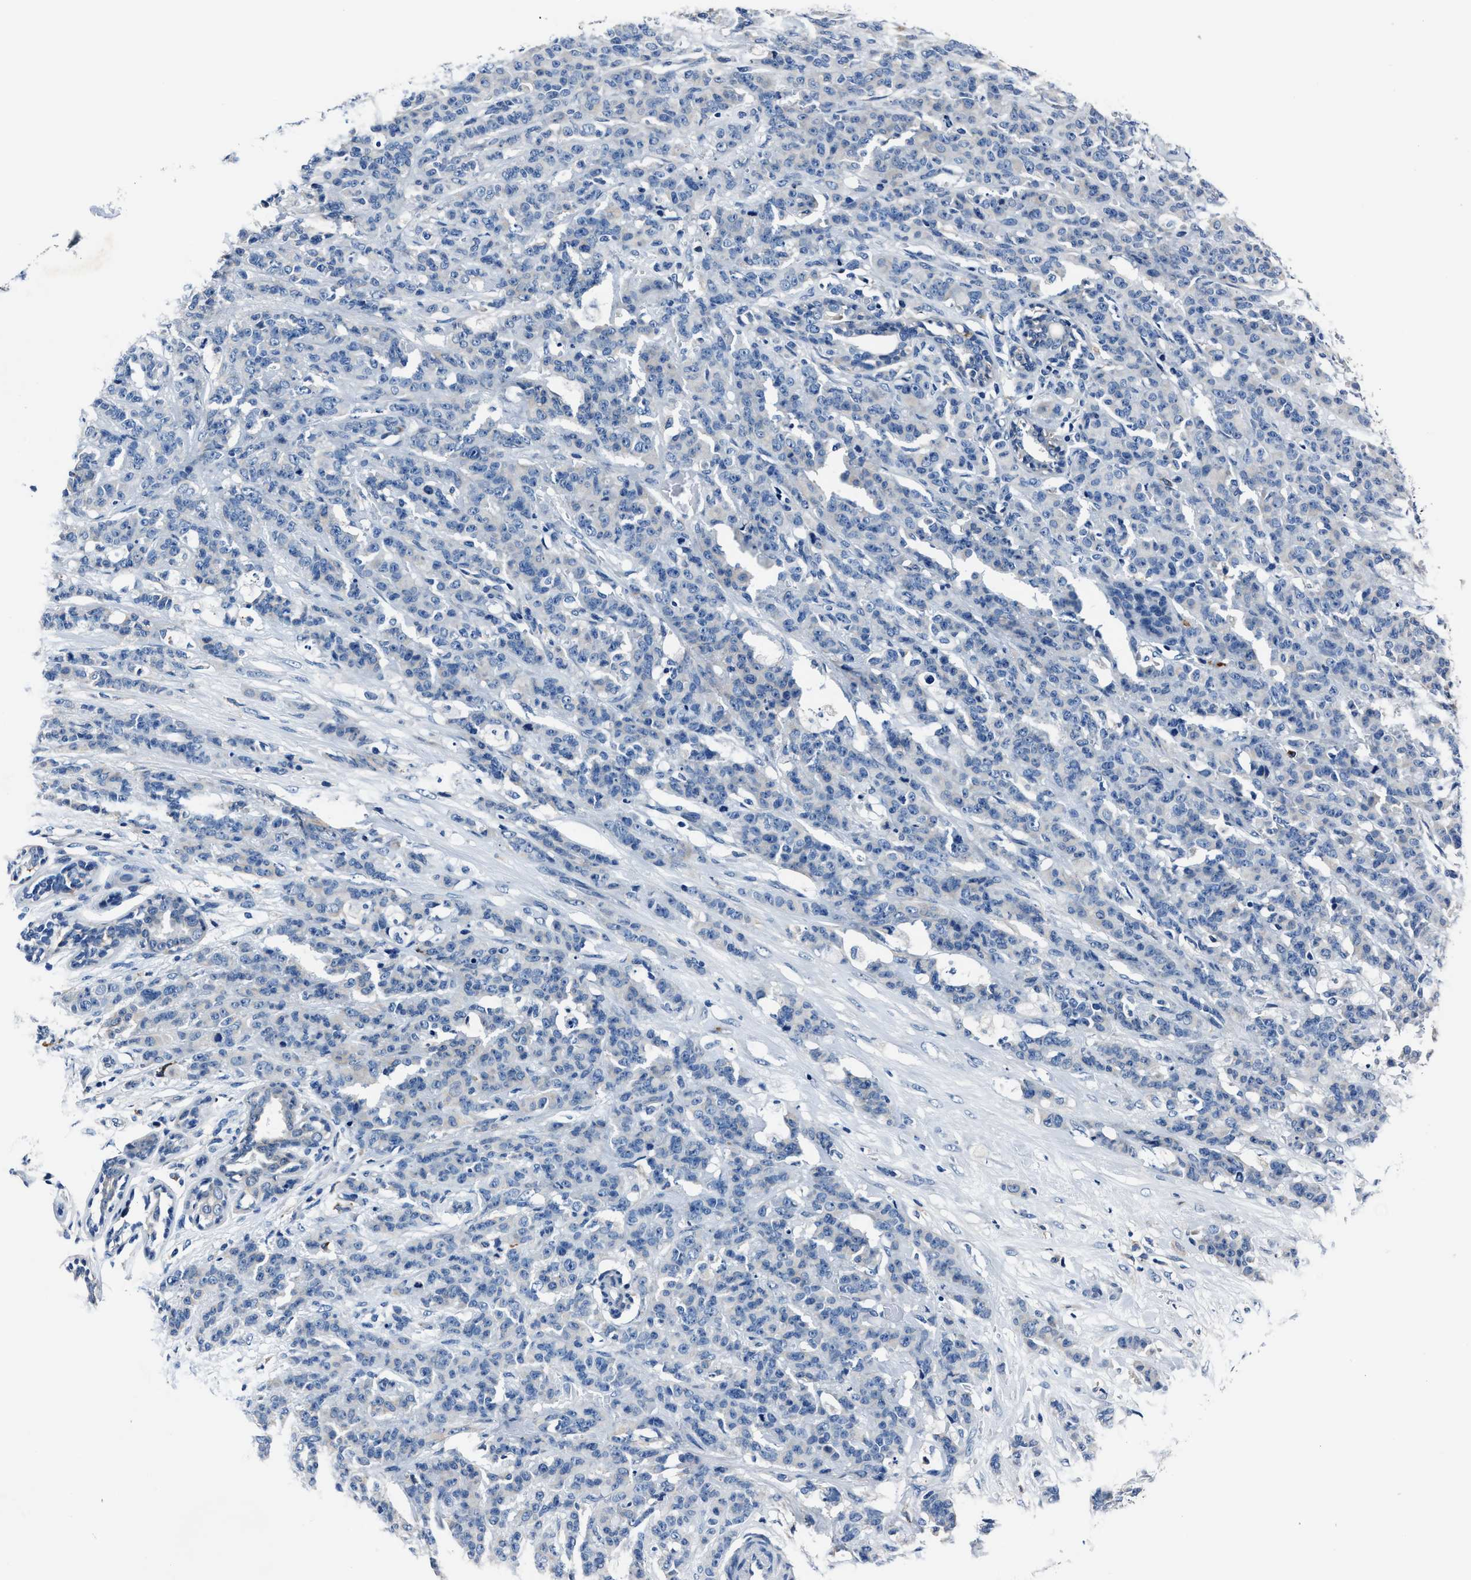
{"staining": {"intensity": "negative", "quantity": "none", "location": "none"}, "tissue": "breast cancer", "cell_type": "Tumor cells", "image_type": "cancer", "snomed": [{"axis": "morphology", "description": "Normal tissue, NOS"}, {"axis": "morphology", "description": "Duct carcinoma"}, {"axis": "topography", "description": "Breast"}], "caption": "This is a micrograph of IHC staining of breast intraductal carcinoma, which shows no positivity in tumor cells.", "gene": "FGL2", "patient": {"sex": "female", "age": 40}}